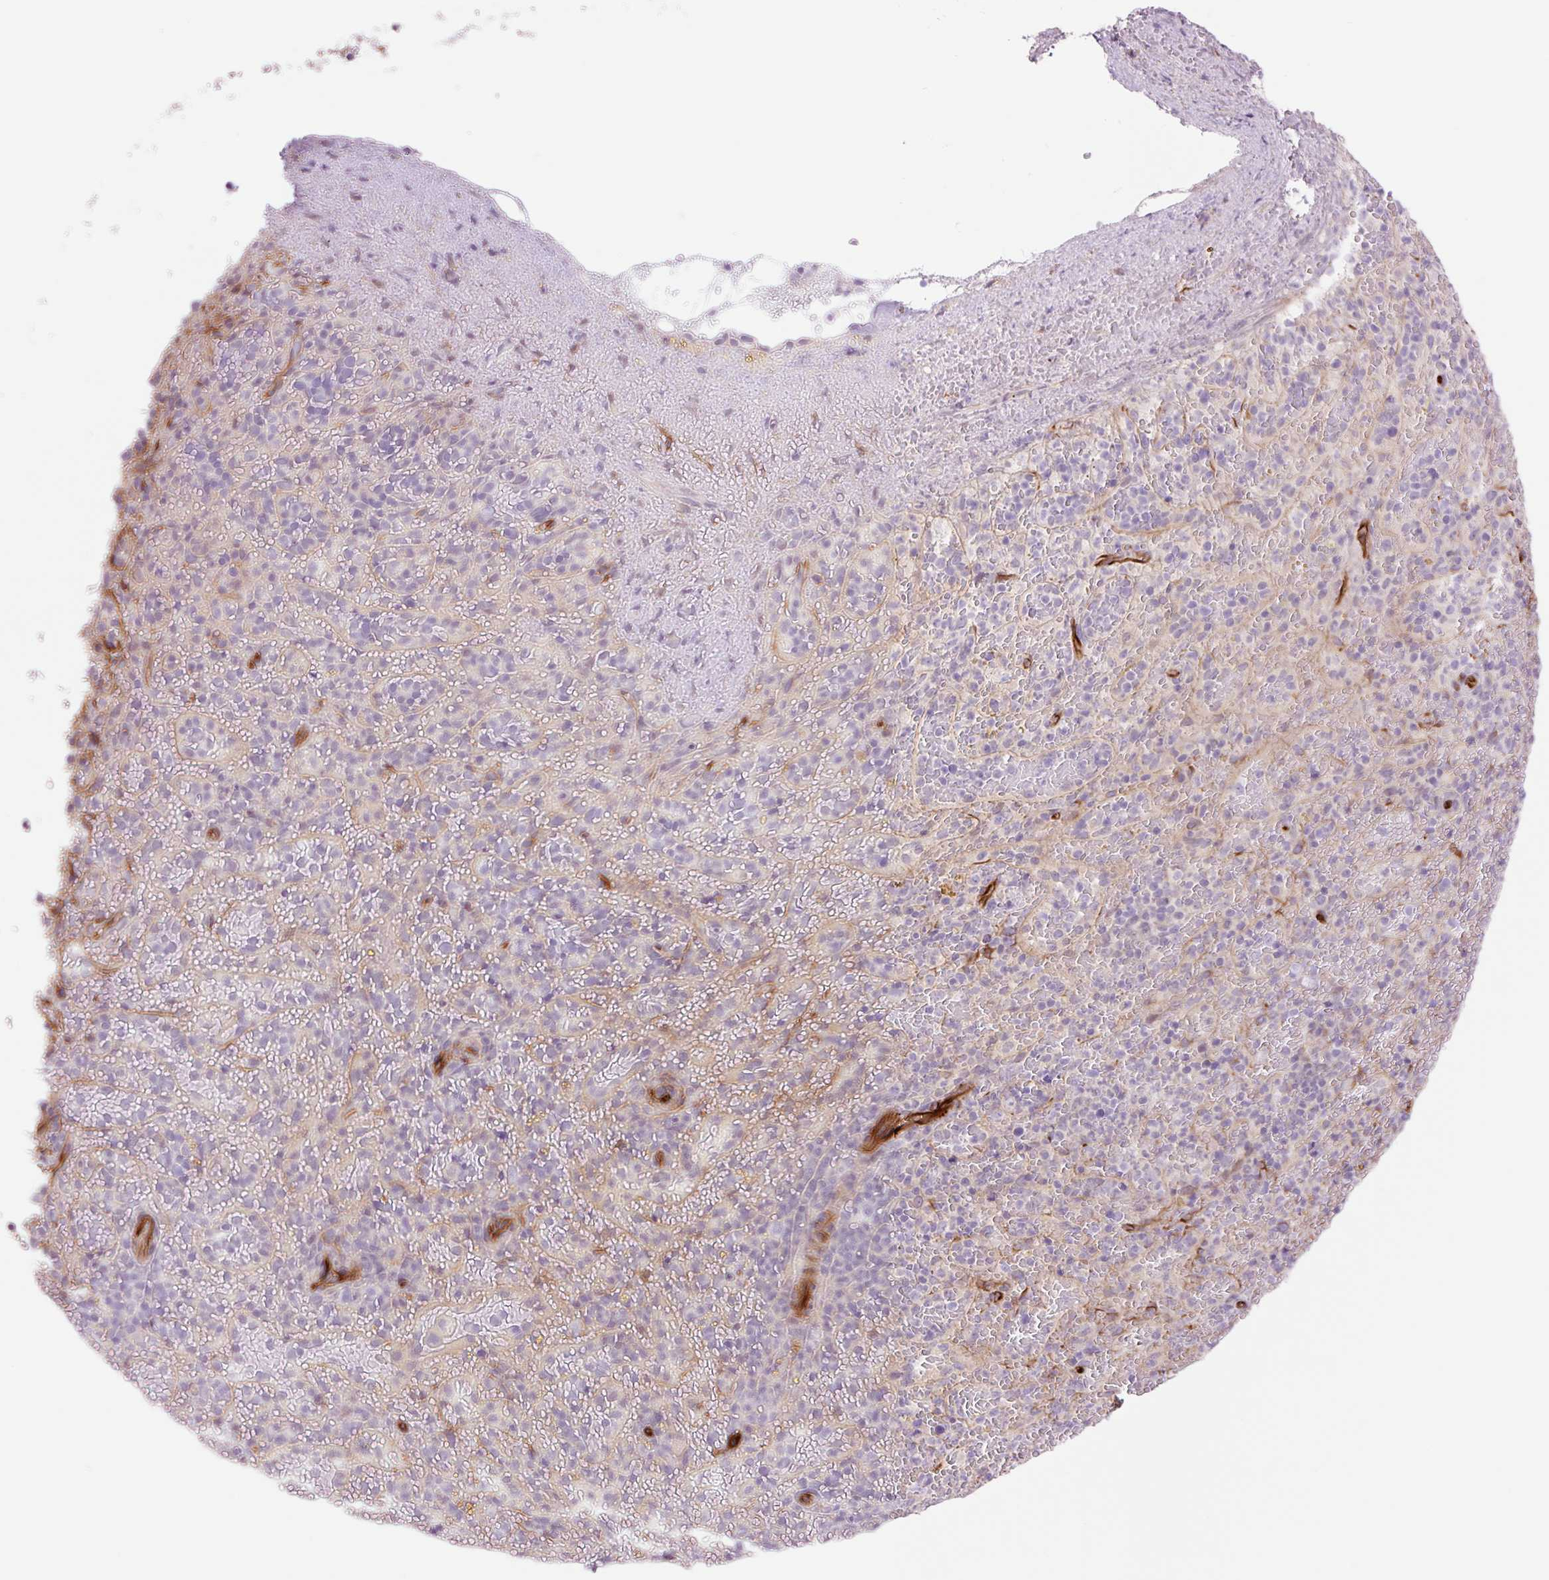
{"staining": {"intensity": "negative", "quantity": "none", "location": "none"}, "tissue": "spleen", "cell_type": "Cells in red pulp", "image_type": "normal", "snomed": [{"axis": "morphology", "description": "Normal tissue, NOS"}, {"axis": "topography", "description": "Spleen"}], "caption": "Human spleen stained for a protein using IHC reveals no expression in cells in red pulp.", "gene": "ZFYVE21", "patient": {"sex": "female", "age": 50}}